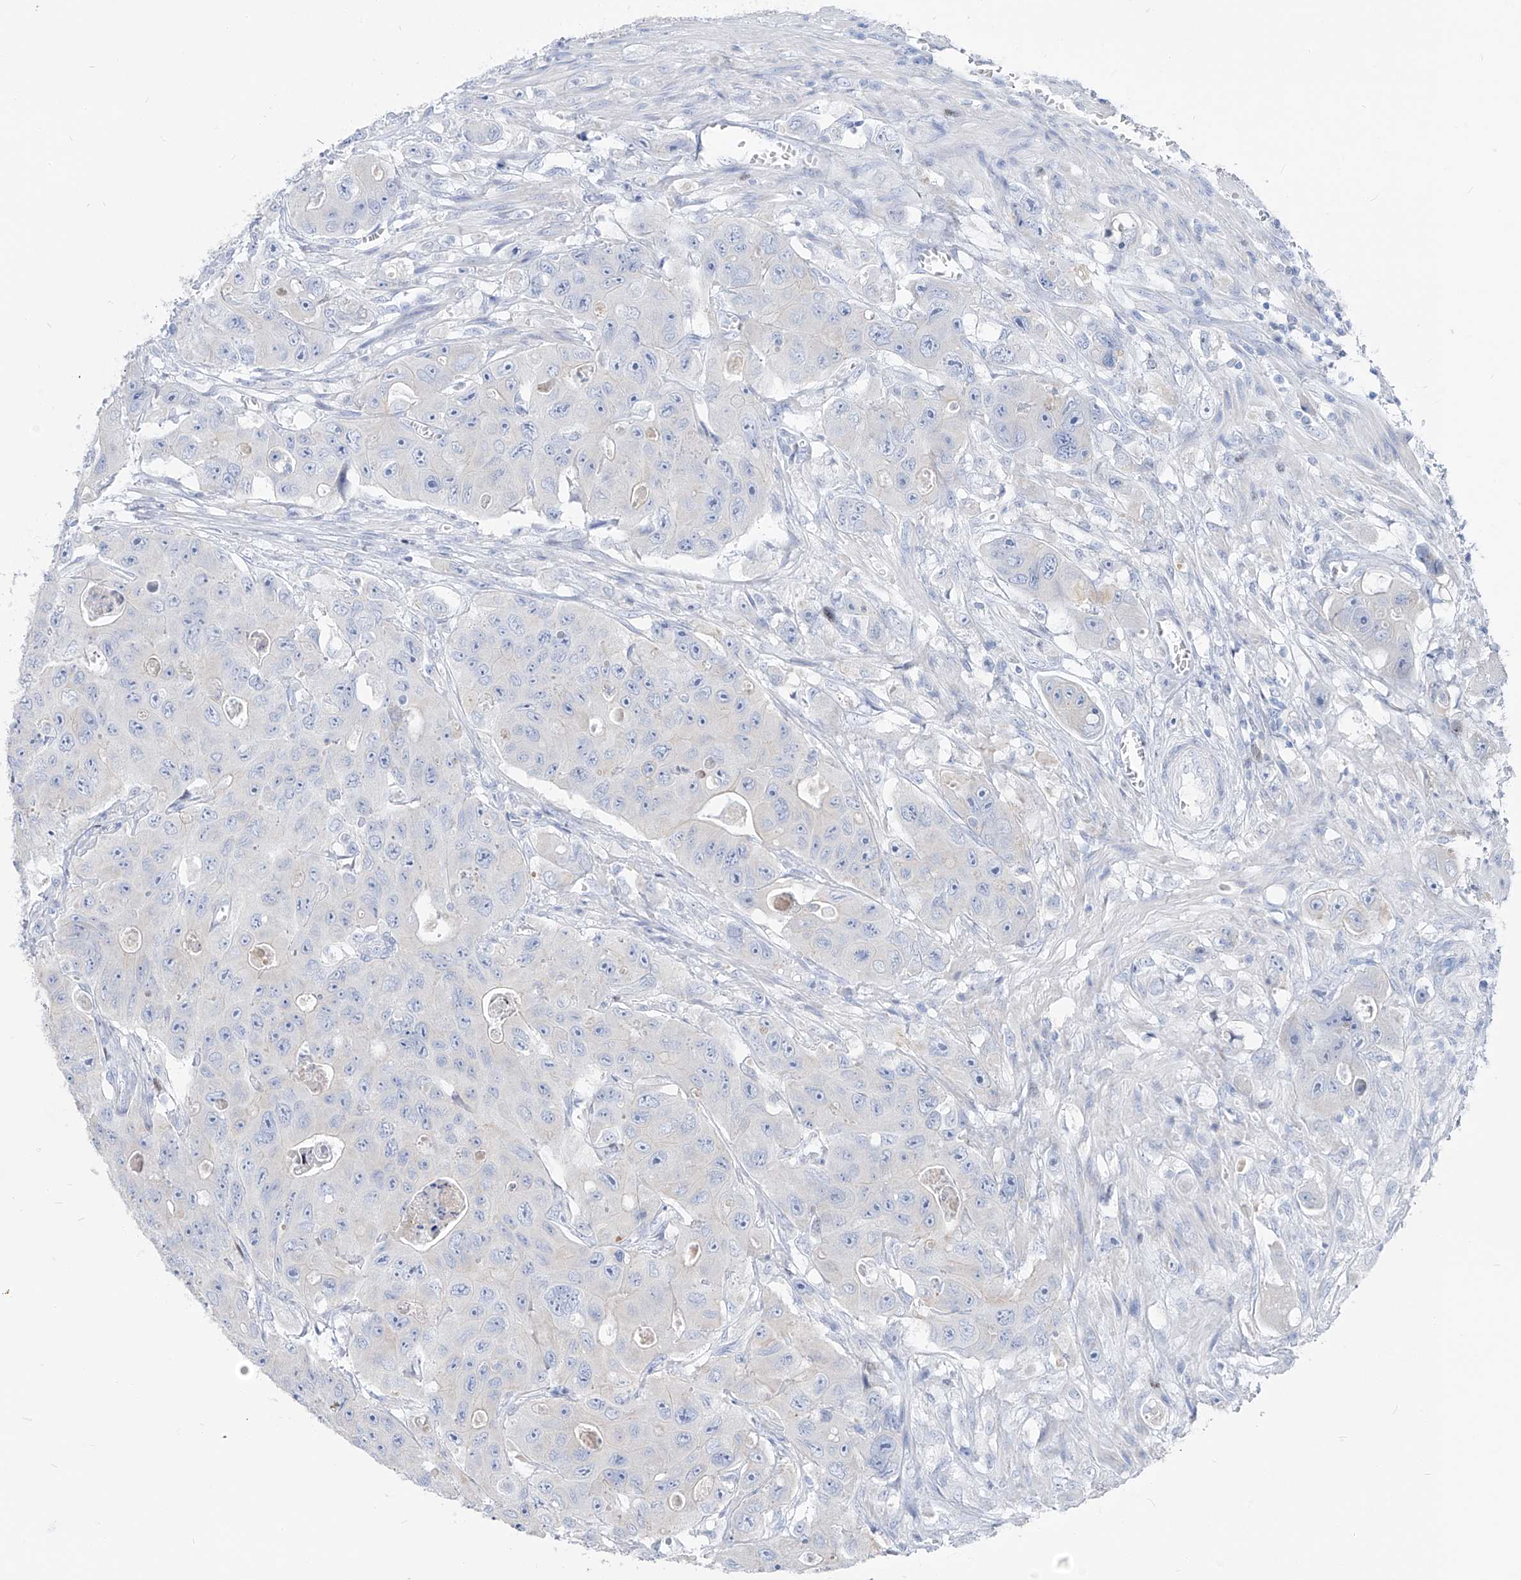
{"staining": {"intensity": "negative", "quantity": "none", "location": "none"}, "tissue": "colorectal cancer", "cell_type": "Tumor cells", "image_type": "cancer", "snomed": [{"axis": "morphology", "description": "Adenocarcinoma, NOS"}, {"axis": "topography", "description": "Colon"}], "caption": "This histopathology image is of colorectal cancer stained with immunohistochemistry (IHC) to label a protein in brown with the nuclei are counter-stained blue. There is no staining in tumor cells.", "gene": "FRS3", "patient": {"sex": "female", "age": 46}}